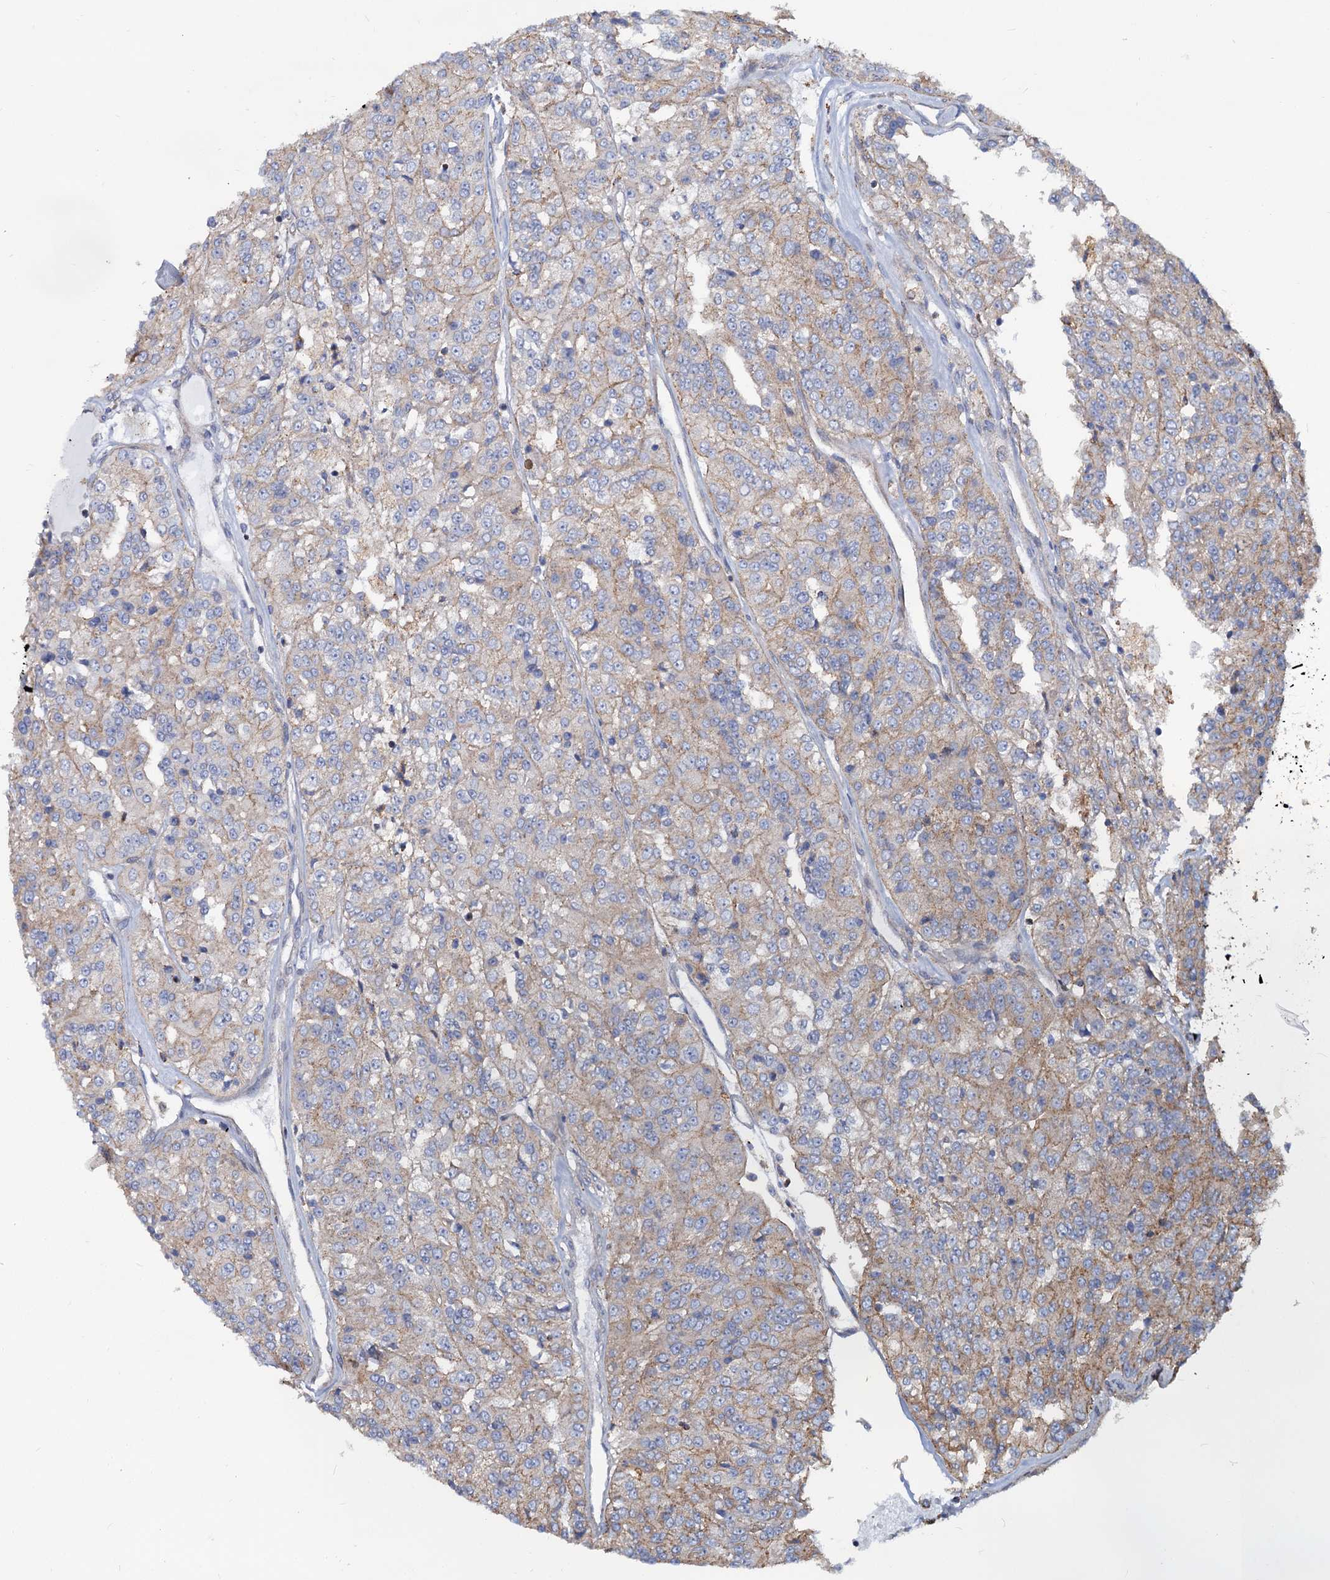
{"staining": {"intensity": "weak", "quantity": "25%-75%", "location": "cytoplasmic/membranous"}, "tissue": "renal cancer", "cell_type": "Tumor cells", "image_type": "cancer", "snomed": [{"axis": "morphology", "description": "Adenocarcinoma, NOS"}, {"axis": "topography", "description": "Kidney"}], "caption": "A histopathology image of renal cancer (adenocarcinoma) stained for a protein displays weak cytoplasmic/membranous brown staining in tumor cells. (DAB (3,3'-diaminobenzidine) = brown stain, brightfield microscopy at high magnification).", "gene": "PSEN1", "patient": {"sex": "female", "age": 63}}